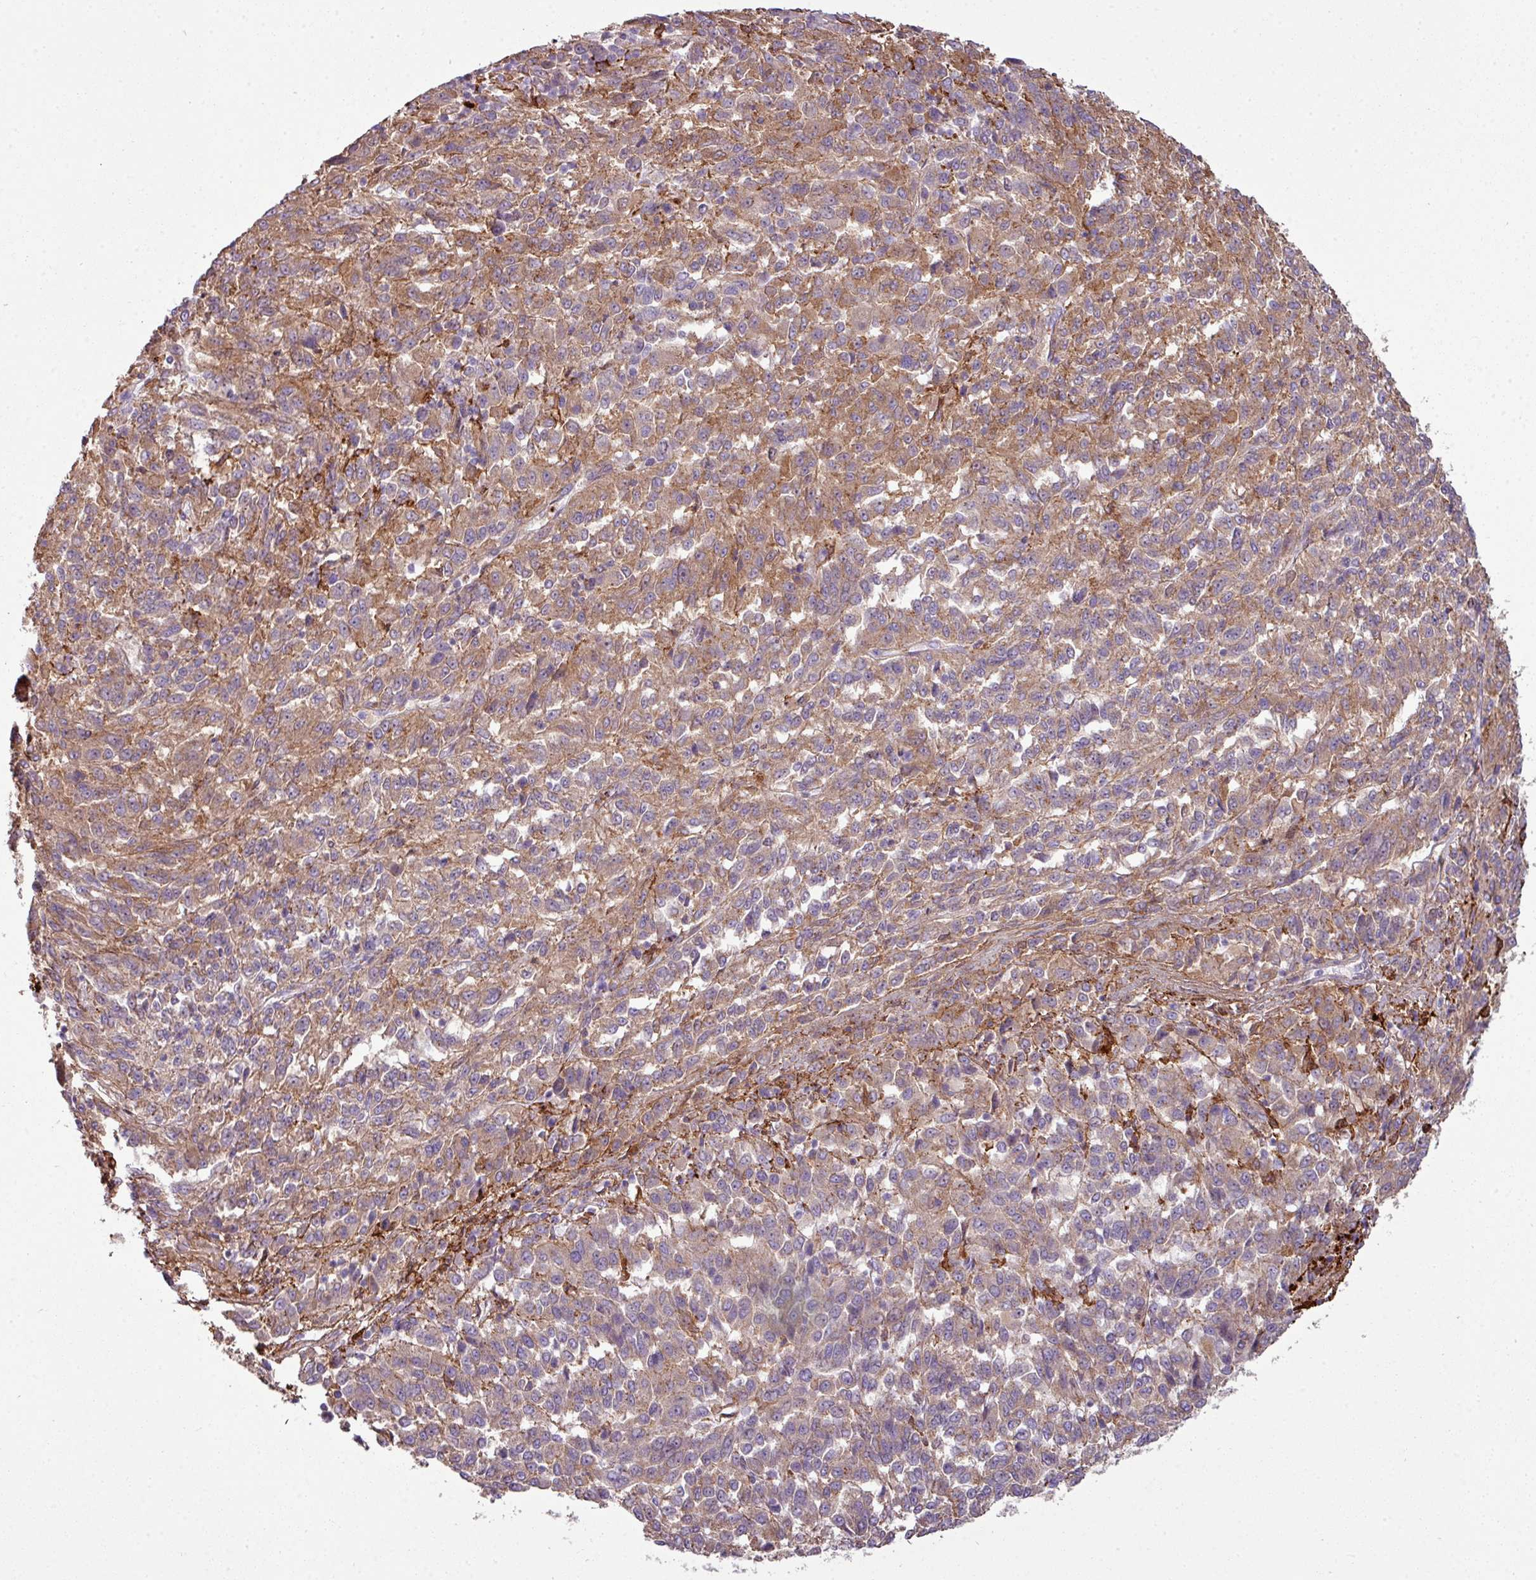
{"staining": {"intensity": "moderate", "quantity": ">75%", "location": "cytoplasmic/membranous"}, "tissue": "melanoma", "cell_type": "Tumor cells", "image_type": "cancer", "snomed": [{"axis": "morphology", "description": "Malignant melanoma, Metastatic site"}, {"axis": "topography", "description": "Lung"}], "caption": "A high-resolution micrograph shows IHC staining of melanoma, which demonstrates moderate cytoplasmic/membranous expression in approximately >75% of tumor cells. (DAB IHC, brown staining for protein, blue staining for nuclei).", "gene": "COL8A1", "patient": {"sex": "male", "age": 64}}